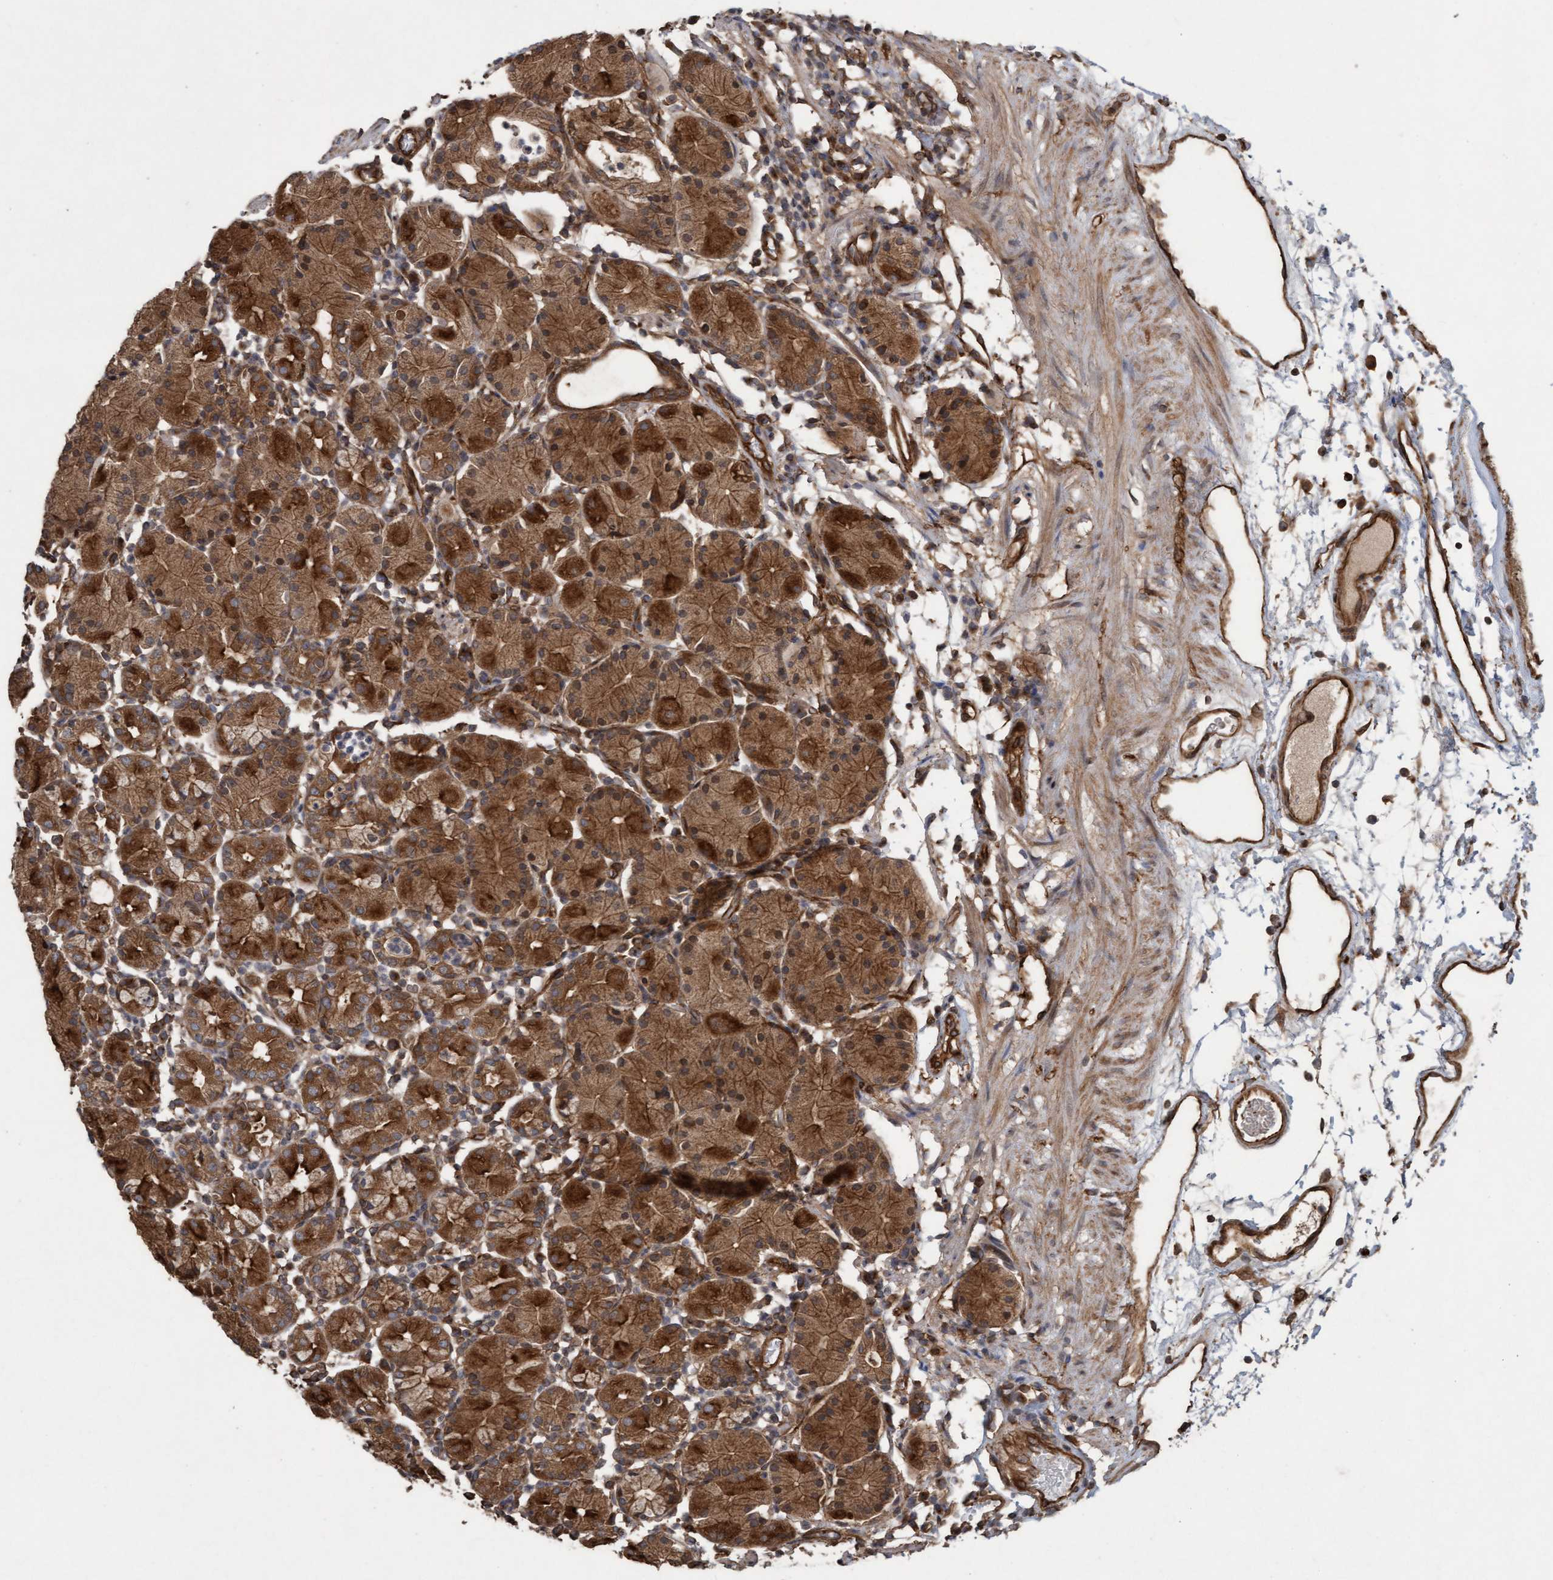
{"staining": {"intensity": "strong", "quantity": ">75%", "location": "cytoplasmic/membranous"}, "tissue": "stomach", "cell_type": "Glandular cells", "image_type": "normal", "snomed": [{"axis": "morphology", "description": "Normal tissue, NOS"}, {"axis": "topography", "description": "Stomach"}, {"axis": "topography", "description": "Stomach, lower"}], "caption": "Immunohistochemistry of benign stomach demonstrates high levels of strong cytoplasmic/membranous positivity in about >75% of glandular cells.", "gene": "CDC42EP4", "patient": {"sex": "female", "age": 75}}